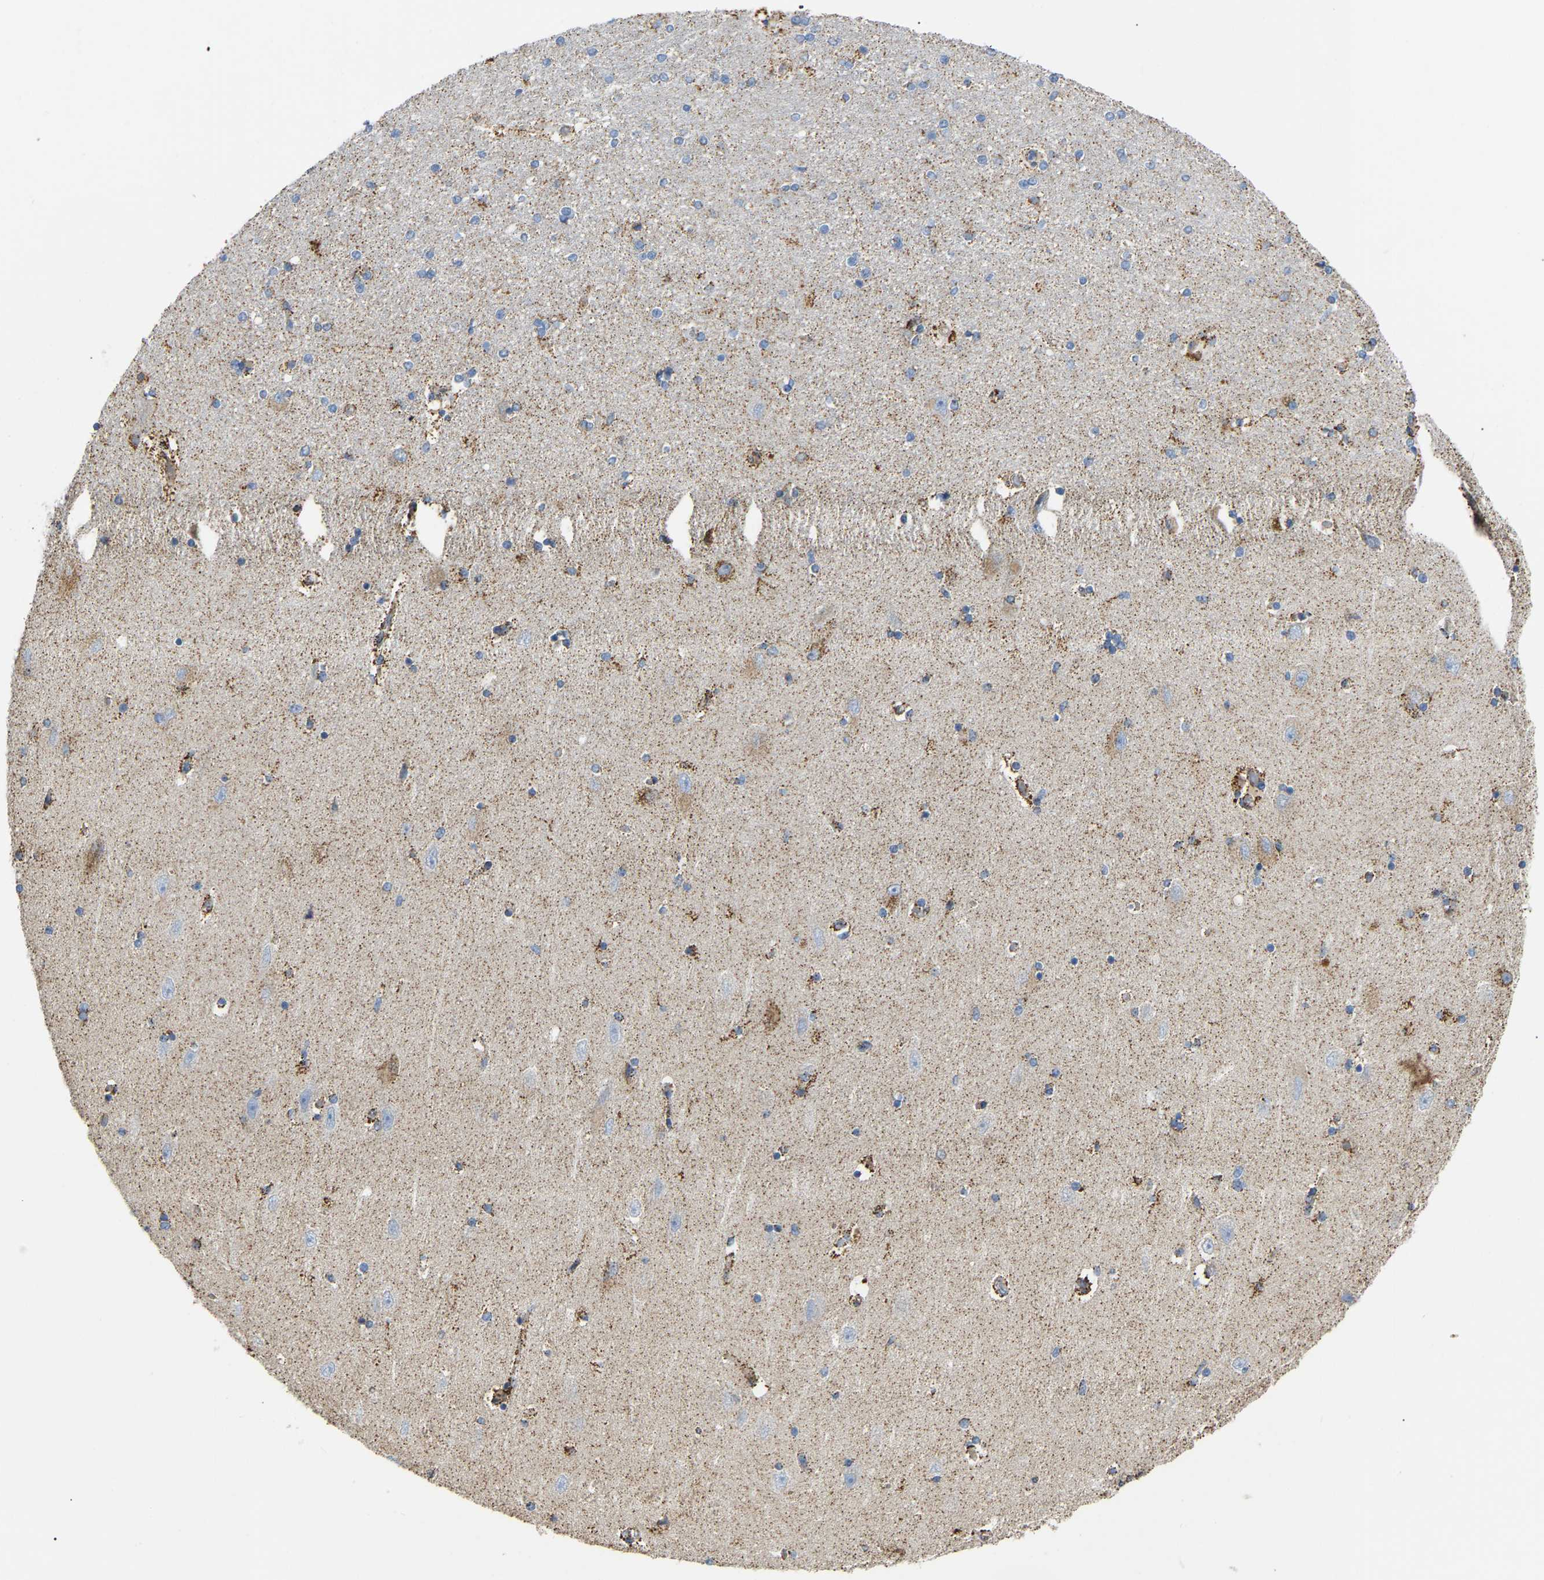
{"staining": {"intensity": "moderate", "quantity": "<25%", "location": "cytoplasmic/membranous"}, "tissue": "hippocampus", "cell_type": "Glial cells", "image_type": "normal", "snomed": [{"axis": "morphology", "description": "Normal tissue, NOS"}, {"axis": "topography", "description": "Hippocampus"}], "caption": "Protein expression analysis of benign human hippocampus reveals moderate cytoplasmic/membranous positivity in approximately <25% of glial cells.", "gene": "HIBADH", "patient": {"sex": "female", "age": 54}}